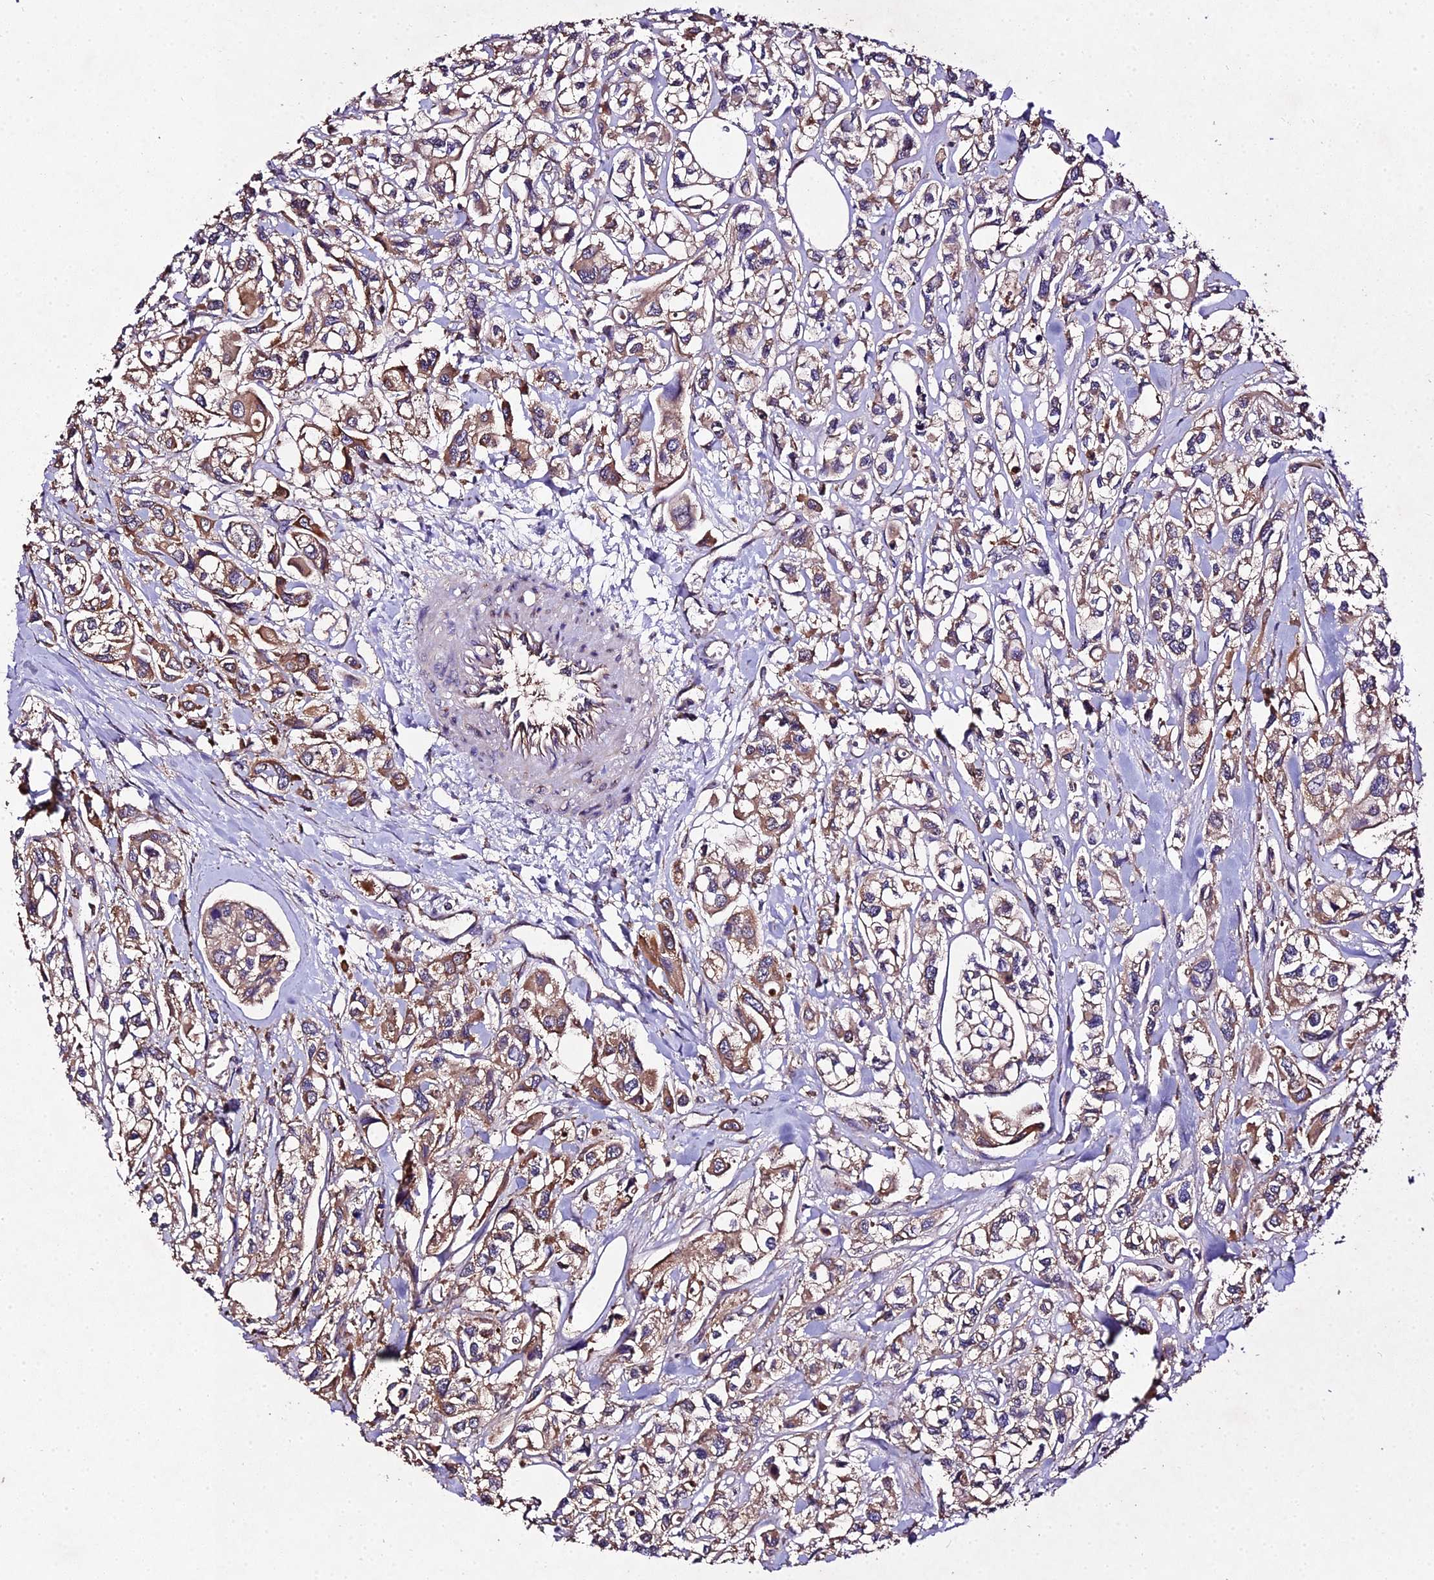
{"staining": {"intensity": "moderate", "quantity": ">75%", "location": "cytoplasmic/membranous"}, "tissue": "urothelial cancer", "cell_type": "Tumor cells", "image_type": "cancer", "snomed": [{"axis": "morphology", "description": "Urothelial carcinoma, High grade"}, {"axis": "topography", "description": "Urinary bladder"}], "caption": "The micrograph demonstrates staining of urothelial cancer, revealing moderate cytoplasmic/membranous protein staining (brown color) within tumor cells. (Stains: DAB in brown, nuclei in blue, Microscopy: brightfield microscopy at high magnification).", "gene": "AP3M2", "patient": {"sex": "male", "age": 67}}